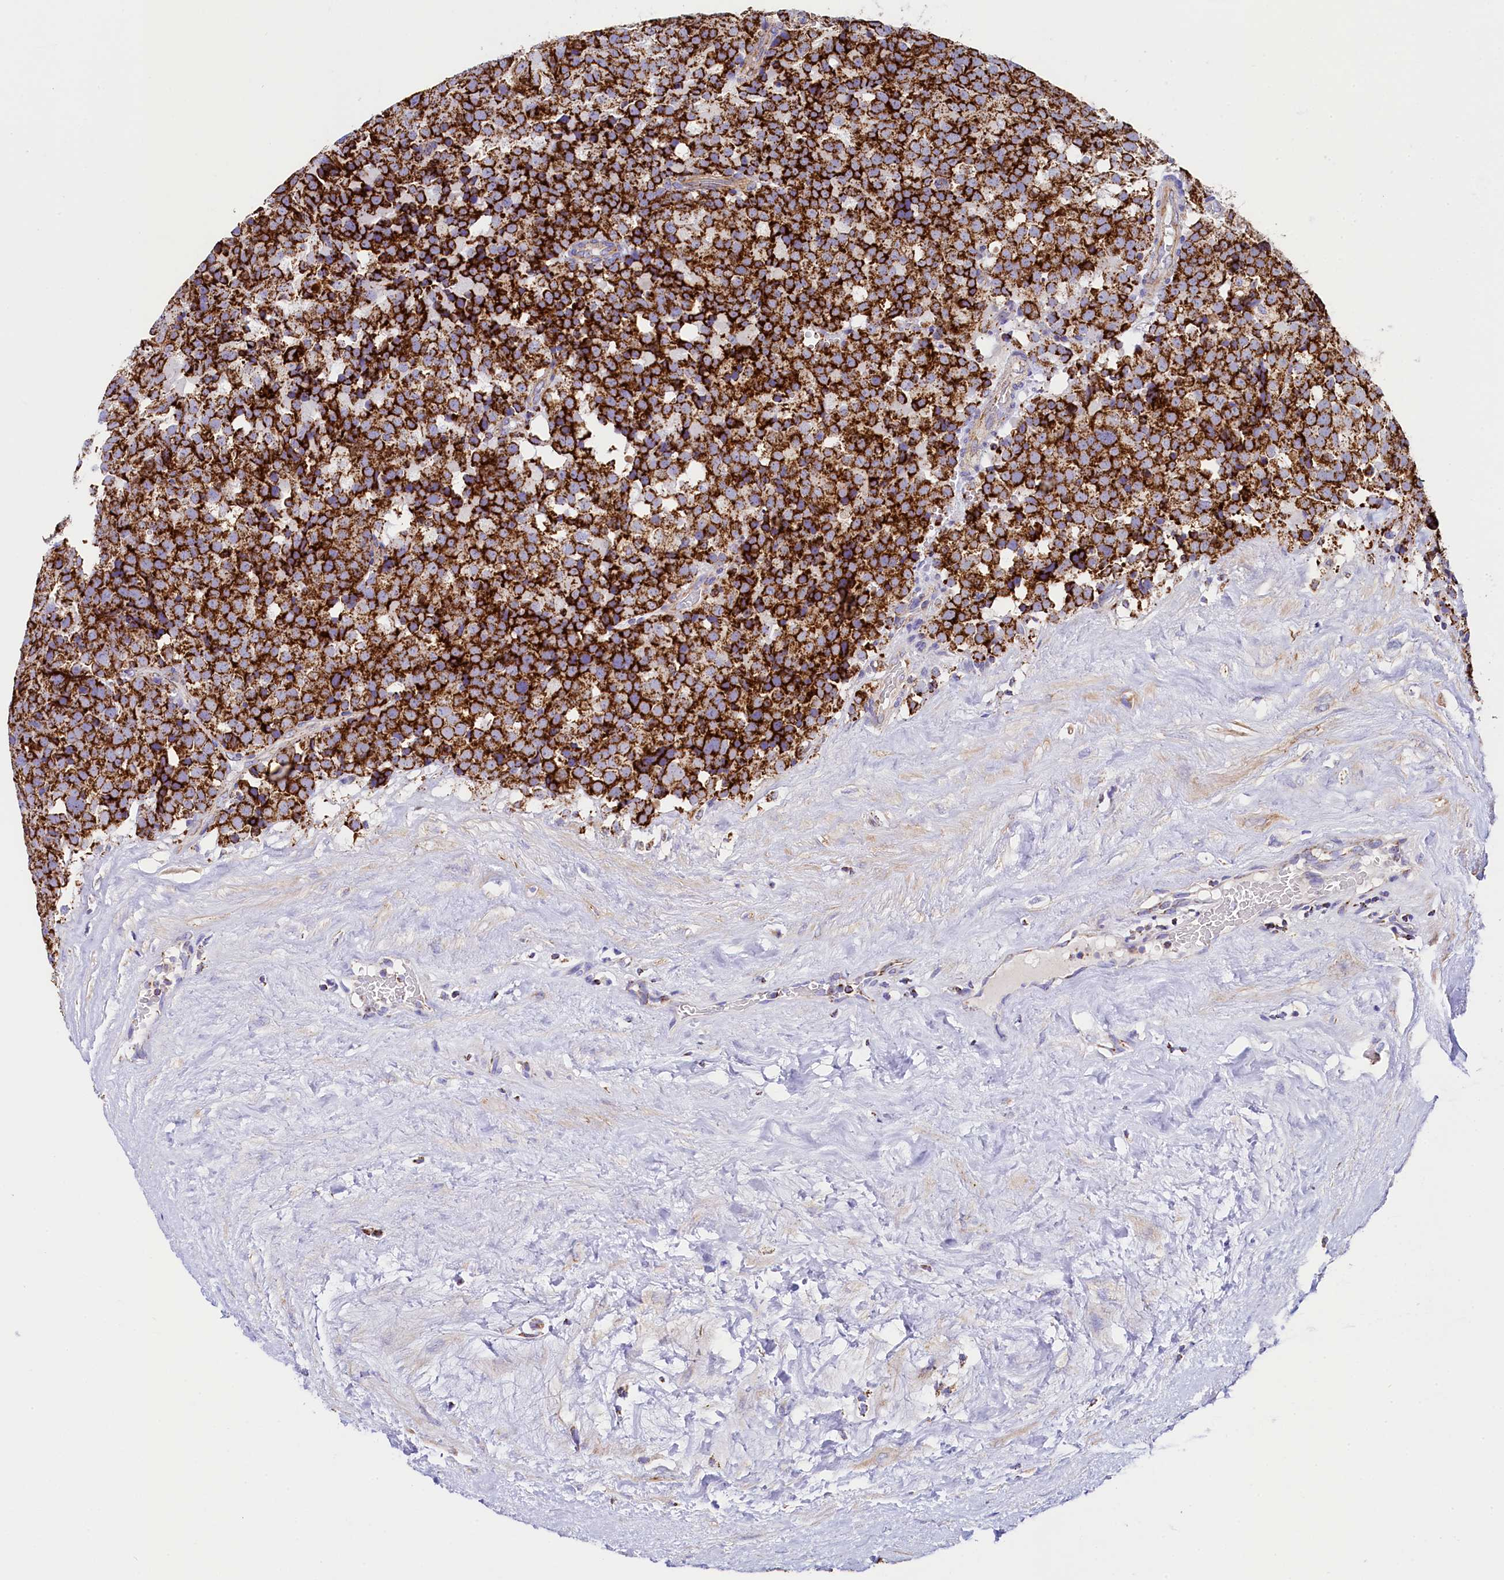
{"staining": {"intensity": "strong", "quantity": ">75%", "location": "cytoplasmic/membranous"}, "tissue": "testis cancer", "cell_type": "Tumor cells", "image_type": "cancer", "snomed": [{"axis": "morphology", "description": "Seminoma, NOS"}, {"axis": "topography", "description": "Testis"}], "caption": "Immunohistochemical staining of human testis cancer (seminoma) exhibits high levels of strong cytoplasmic/membranous protein expression in about >75% of tumor cells. Nuclei are stained in blue.", "gene": "CLYBL", "patient": {"sex": "male", "age": 71}}